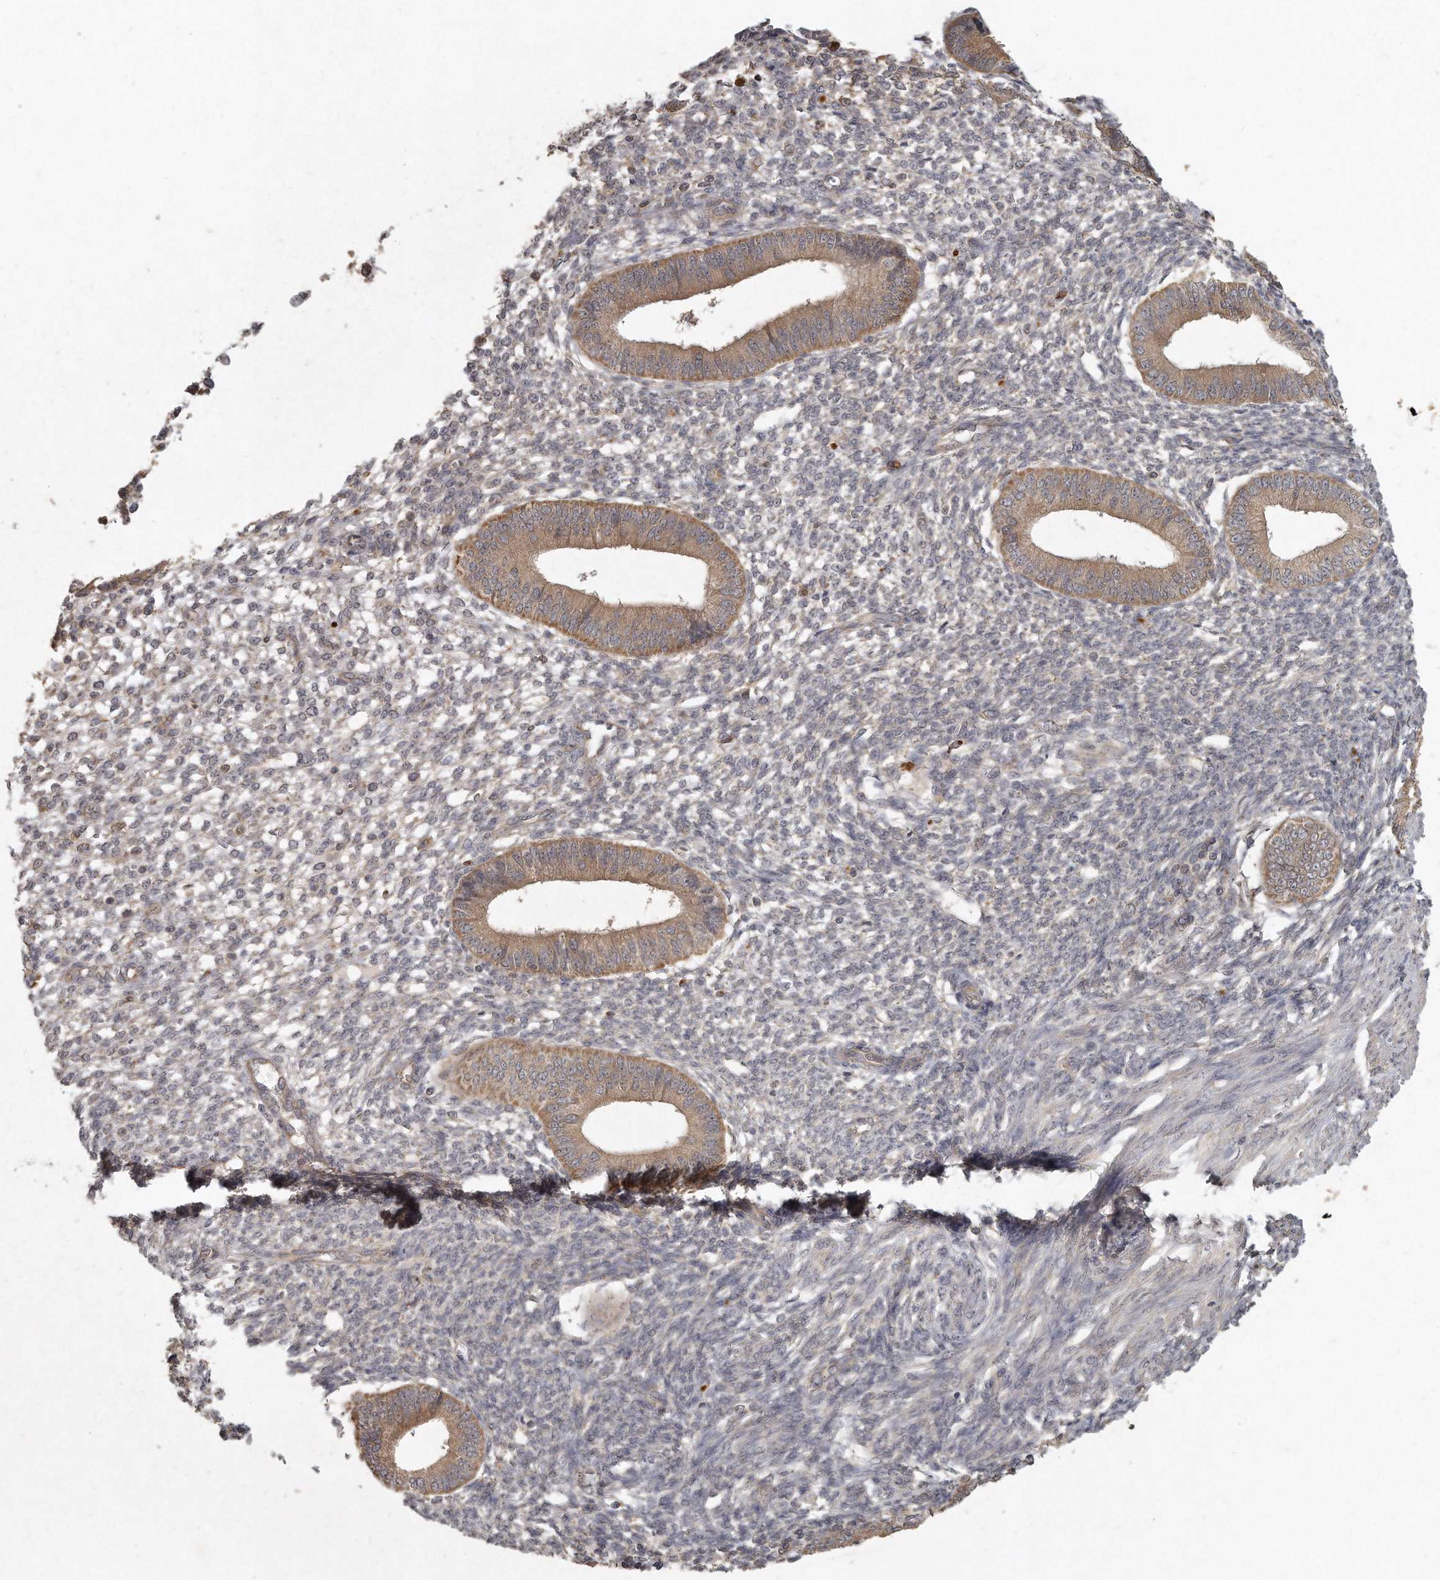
{"staining": {"intensity": "weak", "quantity": "<25%", "location": "cytoplasmic/membranous"}, "tissue": "endometrium", "cell_type": "Cells in endometrial stroma", "image_type": "normal", "snomed": [{"axis": "morphology", "description": "Normal tissue, NOS"}, {"axis": "topography", "description": "Endometrium"}], "caption": "Micrograph shows no significant protein staining in cells in endometrial stroma of normal endometrium. (DAB immunohistochemistry (IHC), high magnification).", "gene": "LGALS8", "patient": {"sex": "female", "age": 46}}